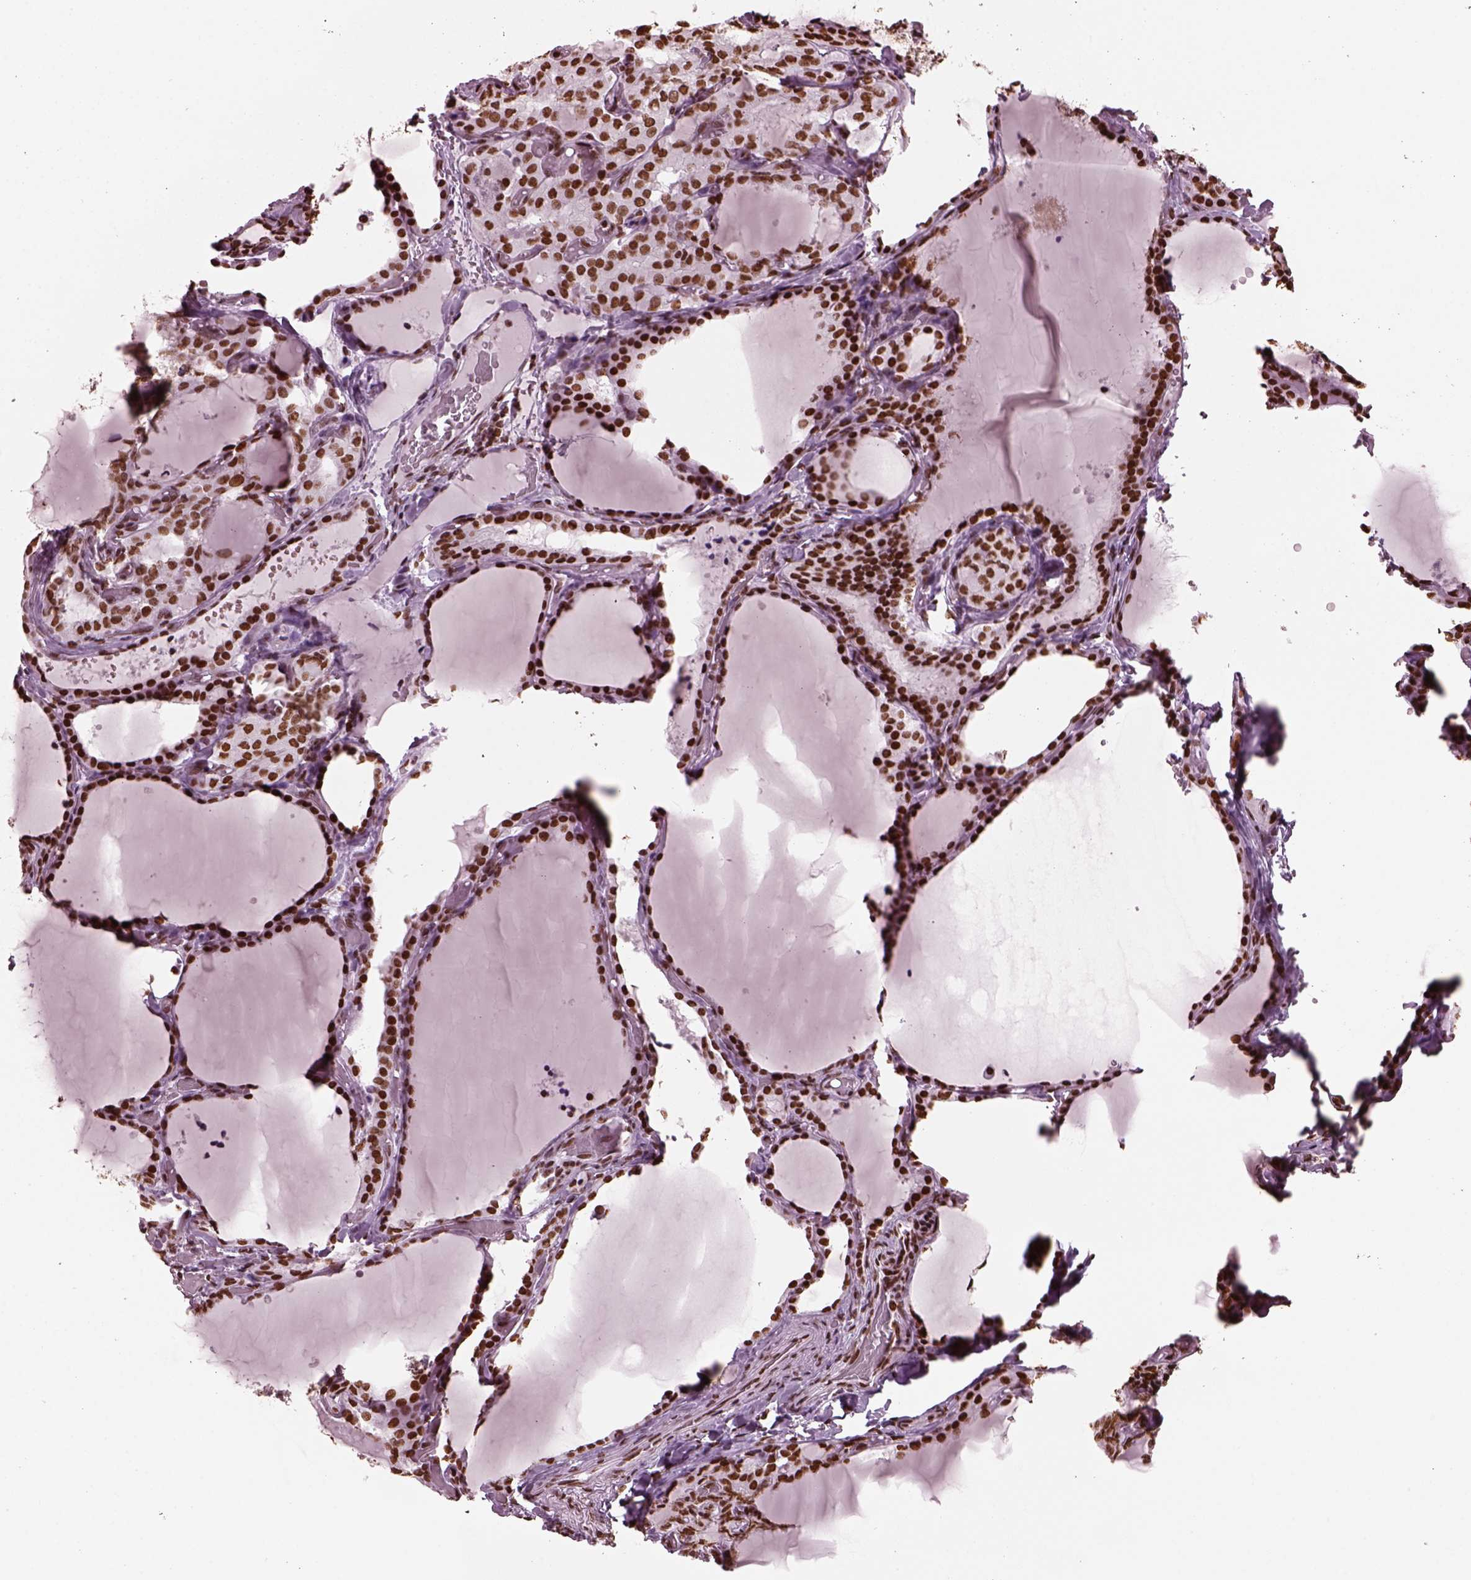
{"staining": {"intensity": "strong", "quantity": ">75%", "location": "nuclear"}, "tissue": "thyroid cancer", "cell_type": "Tumor cells", "image_type": "cancer", "snomed": [{"axis": "morphology", "description": "Papillary adenocarcinoma, NOS"}, {"axis": "topography", "description": "Thyroid gland"}], "caption": "This is a histology image of immunohistochemistry staining of thyroid cancer, which shows strong staining in the nuclear of tumor cells.", "gene": "CBFA2T3", "patient": {"sex": "male", "age": 20}}